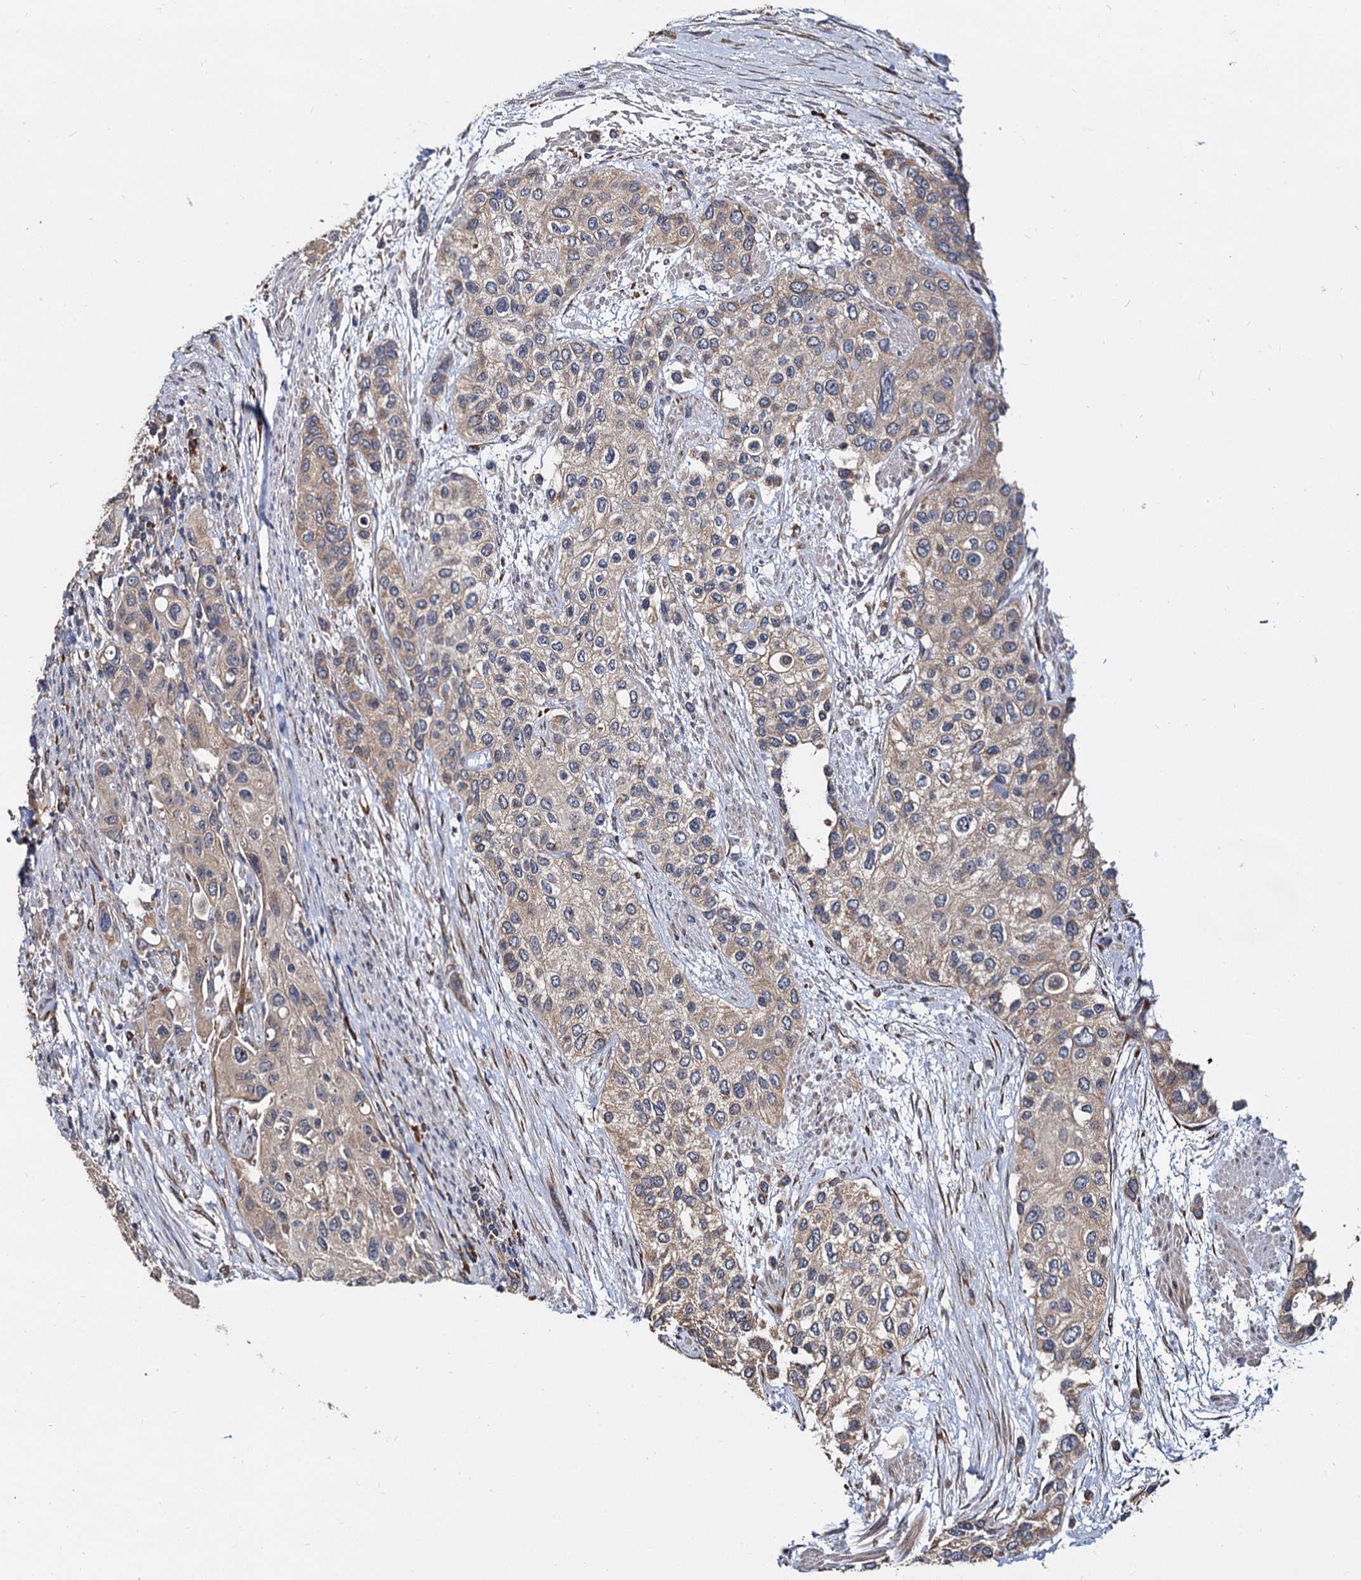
{"staining": {"intensity": "weak", "quantity": "25%-75%", "location": "cytoplasmic/membranous"}, "tissue": "urothelial cancer", "cell_type": "Tumor cells", "image_type": "cancer", "snomed": [{"axis": "morphology", "description": "Normal tissue, NOS"}, {"axis": "morphology", "description": "Urothelial carcinoma, High grade"}, {"axis": "topography", "description": "Vascular tissue"}, {"axis": "topography", "description": "Urinary bladder"}], "caption": "The immunohistochemical stain shows weak cytoplasmic/membranous expression in tumor cells of urothelial cancer tissue. (DAB IHC, brown staining for protein, blue staining for nuclei).", "gene": "WWC3", "patient": {"sex": "female", "age": 56}}